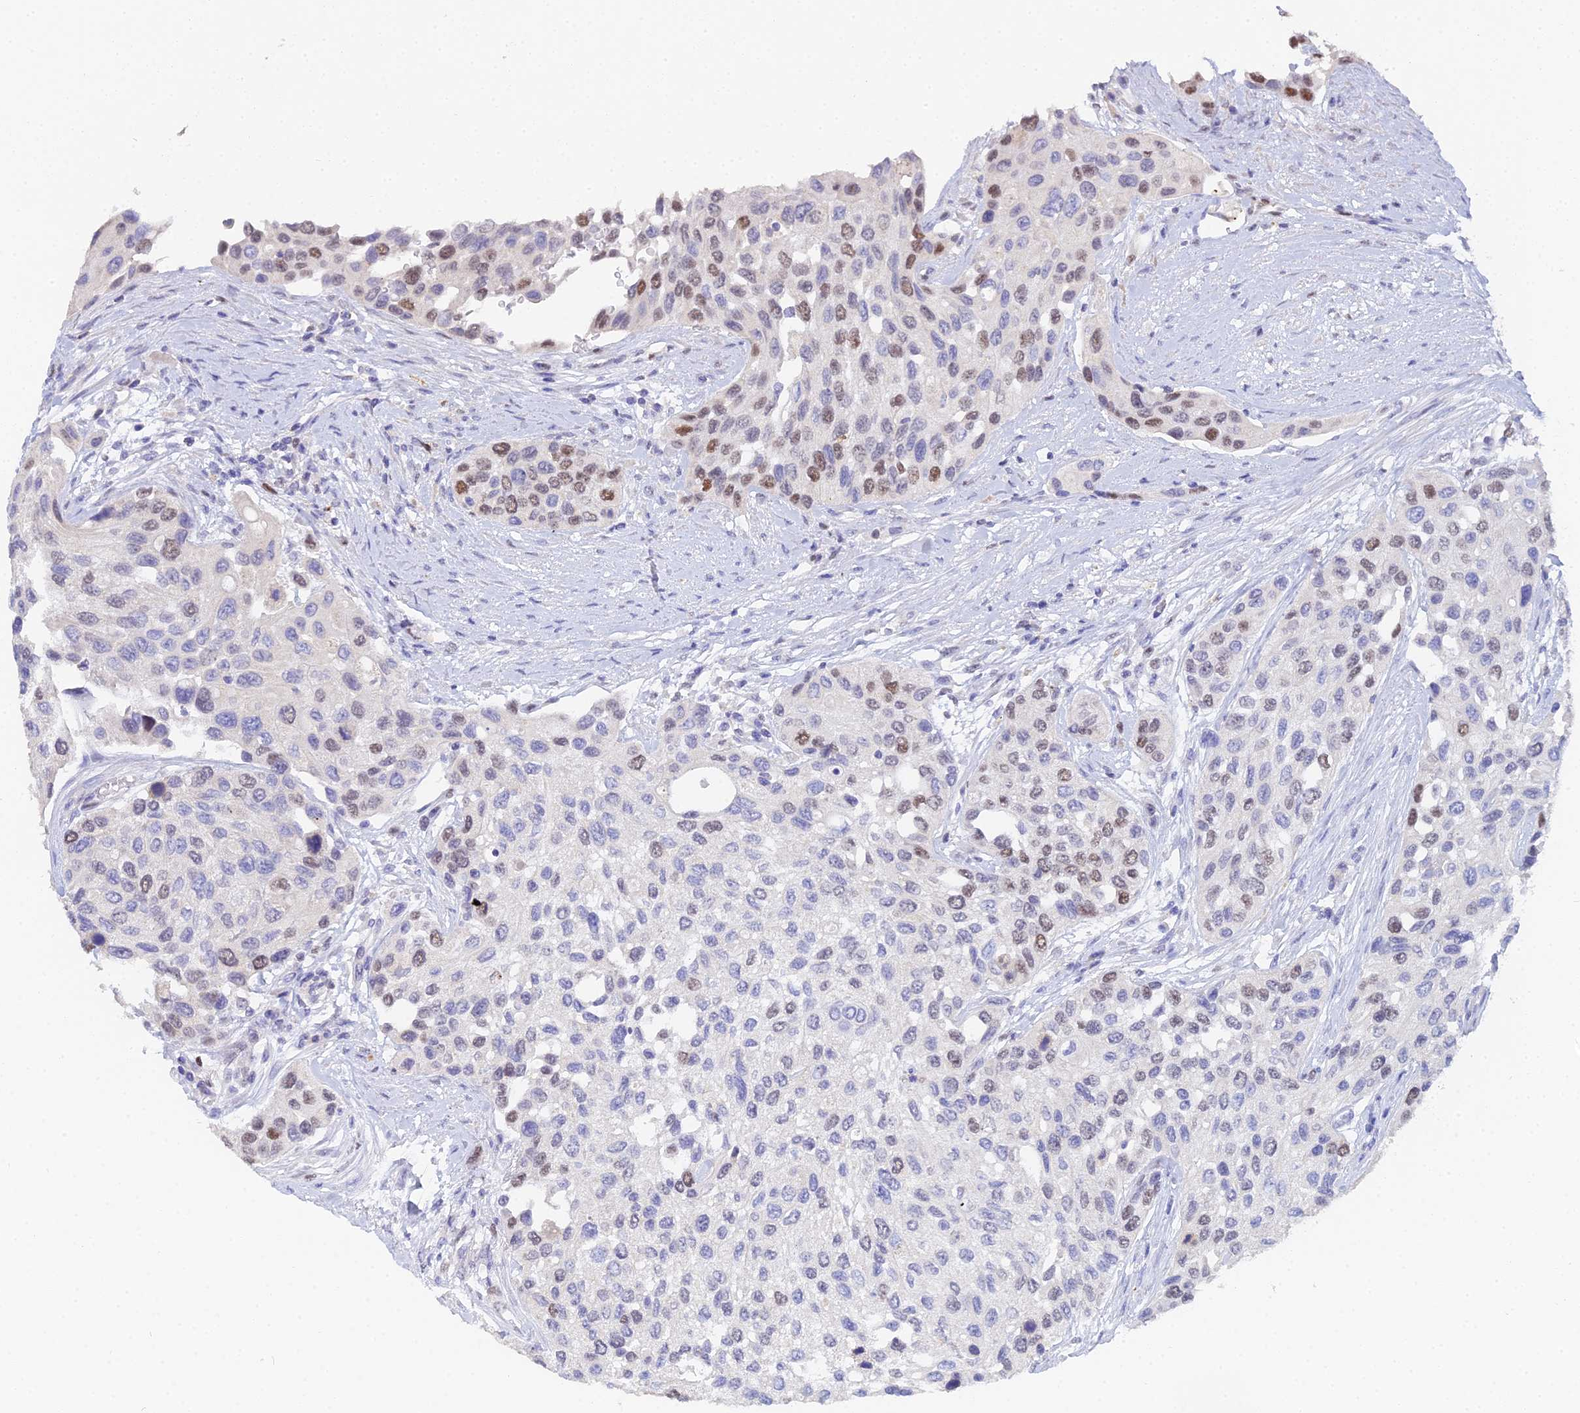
{"staining": {"intensity": "moderate", "quantity": "<25%", "location": "nuclear"}, "tissue": "urothelial cancer", "cell_type": "Tumor cells", "image_type": "cancer", "snomed": [{"axis": "morphology", "description": "Normal tissue, NOS"}, {"axis": "morphology", "description": "Urothelial carcinoma, High grade"}, {"axis": "topography", "description": "Vascular tissue"}, {"axis": "topography", "description": "Urinary bladder"}], "caption": "IHC image of neoplastic tissue: human urothelial carcinoma (high-grade) stained using IHC shows low levels of moderate protein expression localized specifically in the nuclear of tumor cells, appearing as a nuclear brown color.", "gene": "MCM2", "patient": {"sex": "female", "age": 56}}